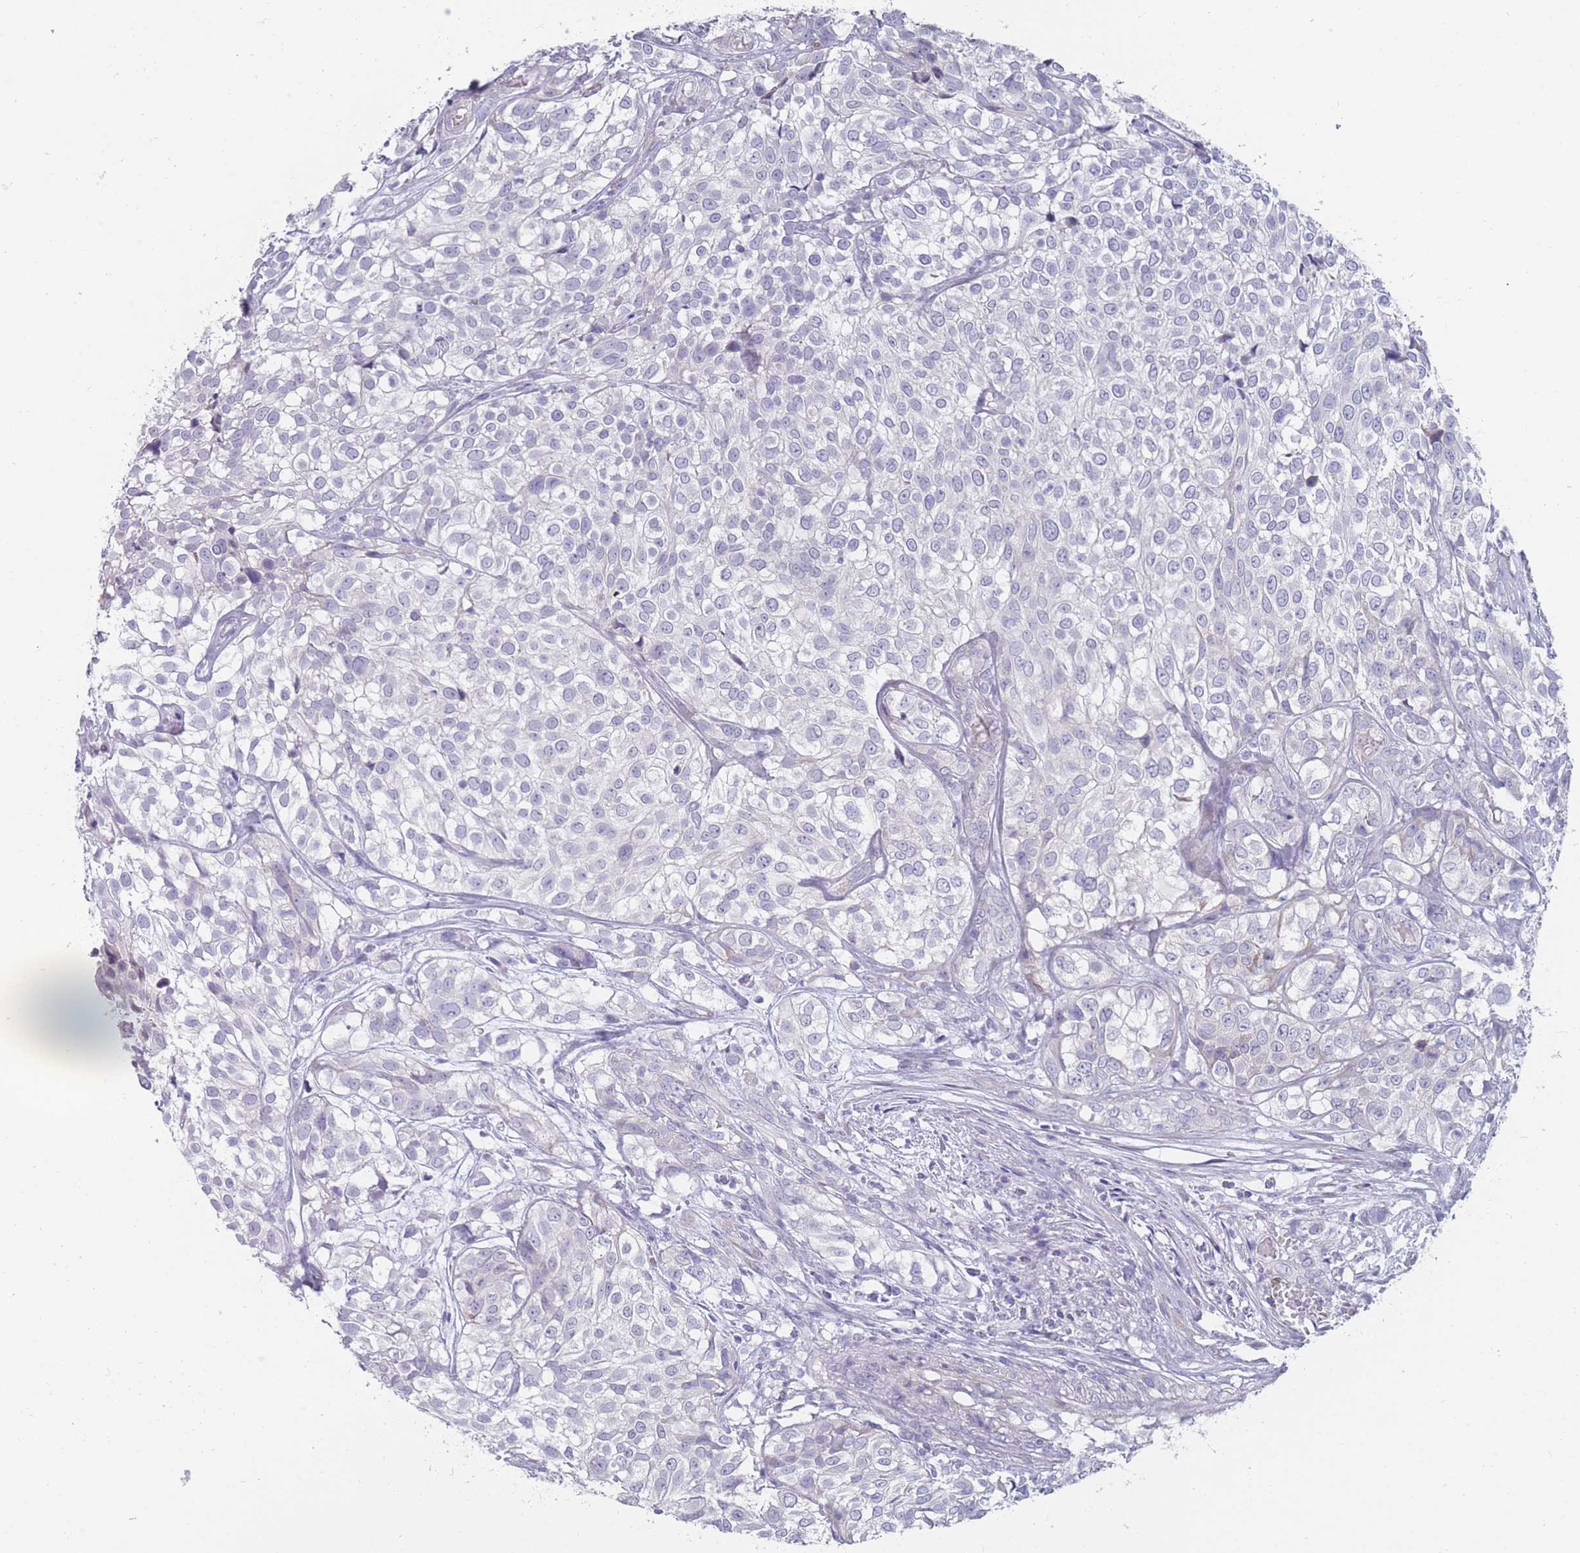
{"staining": {"intensity": "negative", "quantity": "none", "location": "none"}, "tissue": "urothelial cancer", "cell_type": "Tumor cells", "image_type": "cancer", "snomed": [{"axis": "morphology", "description": "Urothelial carcinoma, High grade"}, {"axis": "topography", "description": "Urinary bladder"}], "caption": "Human high-grade urothelial carcinoma stained for a protein using immunohistochemistry demonstrates no staining in tumor cells.", "gene": "PIGU", "patient": {"sex": "male", "age": 56}}